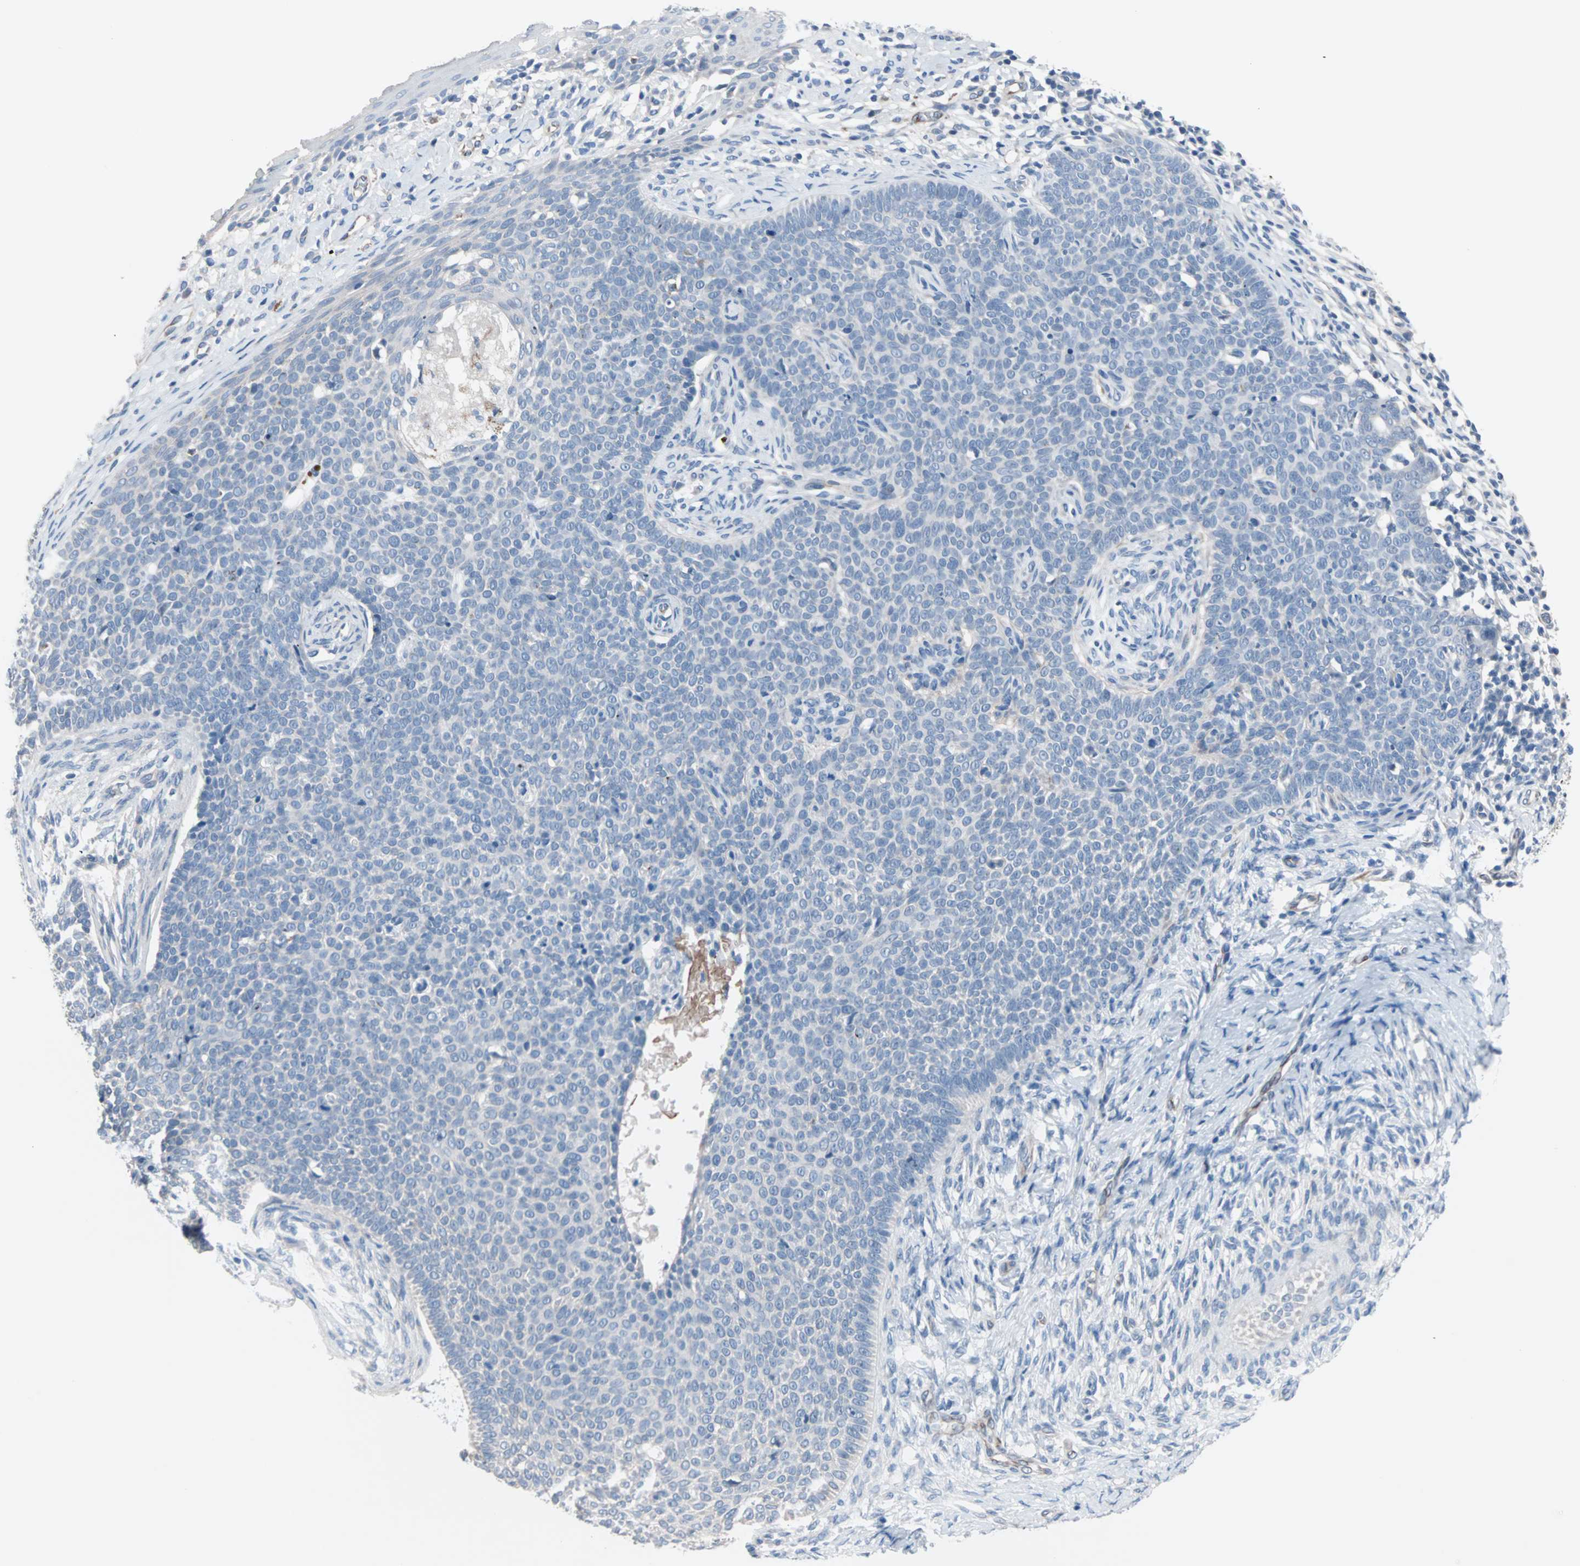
{"staining": {"intensity": "negative", "quantity": "none", "location": "none"}, "tissue": "skin cancer", "cell_type": "Tumor cells", "image_type": "cancer", "snomed": [{"axis": "morphology", "description": "Normal tissue, NOS"}, {"axis": "morphology", "description": "Basal cell carcinoma"}, {"axis": "topography", "description": "Skin"}], "caption": "An IHC micrograph of skin basal cell carcinoma is shown. There is no staining in tumor cells of skin basal cell carcinoma.", "gene": "ULBP1", "patient": {"sex": "male", "age": 87}}